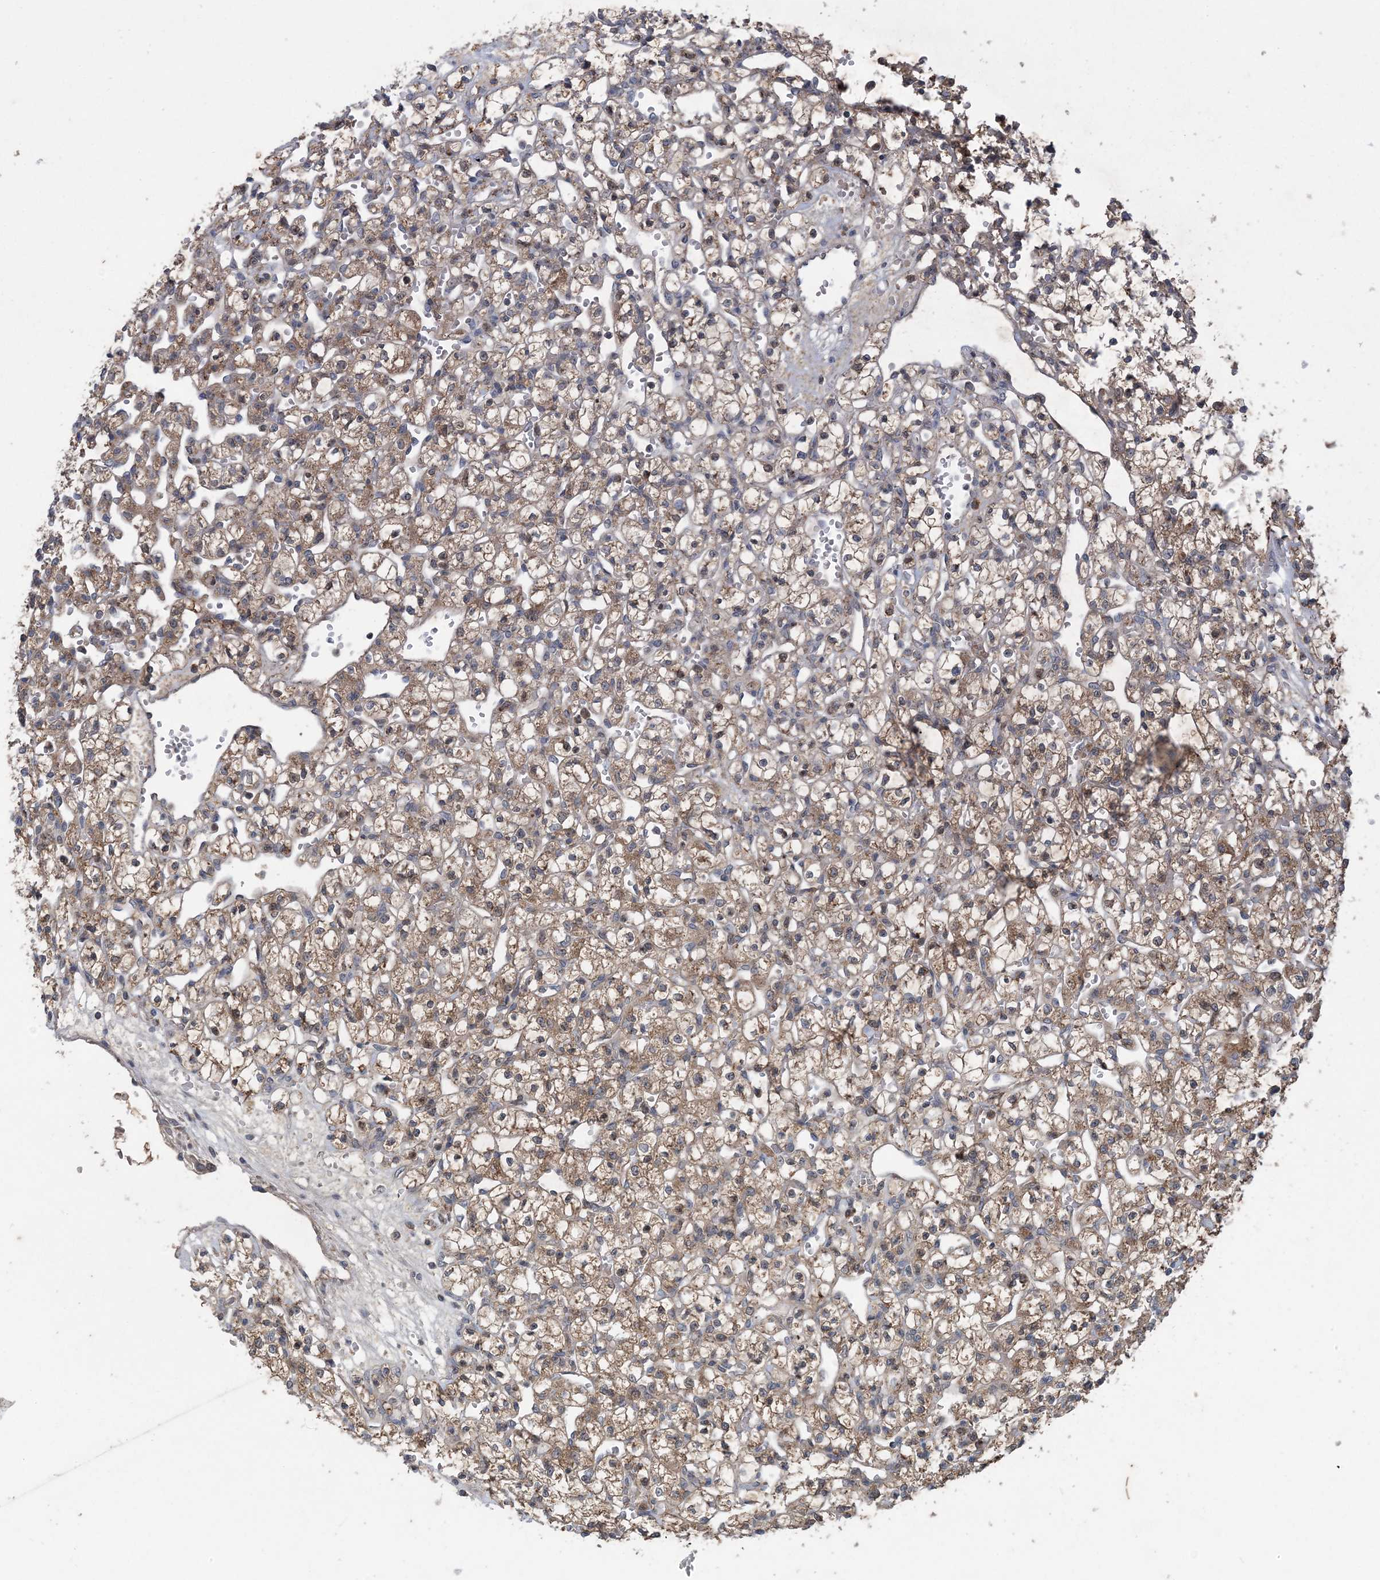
{"staining": {"intensity": "moderate", "quantity": ">75%", "location": "cytoplasmic/membranous"}, "tissue": "renal cancer", "cell_type": "Tumor cells", "image_type": "cancer", "snomed": [{"axis": "morphology", "description": "Adenocarcinoma, NOS"}, {"axis": "topography", "description": "Kidney"}], "caption": "High-magnification brightfield microscopy of renal cancer stained with DAB (brown) and counterstained with hematoxylin (blue). tumor cells exhibit moderate cytoplasmic/membranous staining is present in about>75% of cells.", "gene": "MYO9B", "patient": {"sex": "female", "age": 59}}